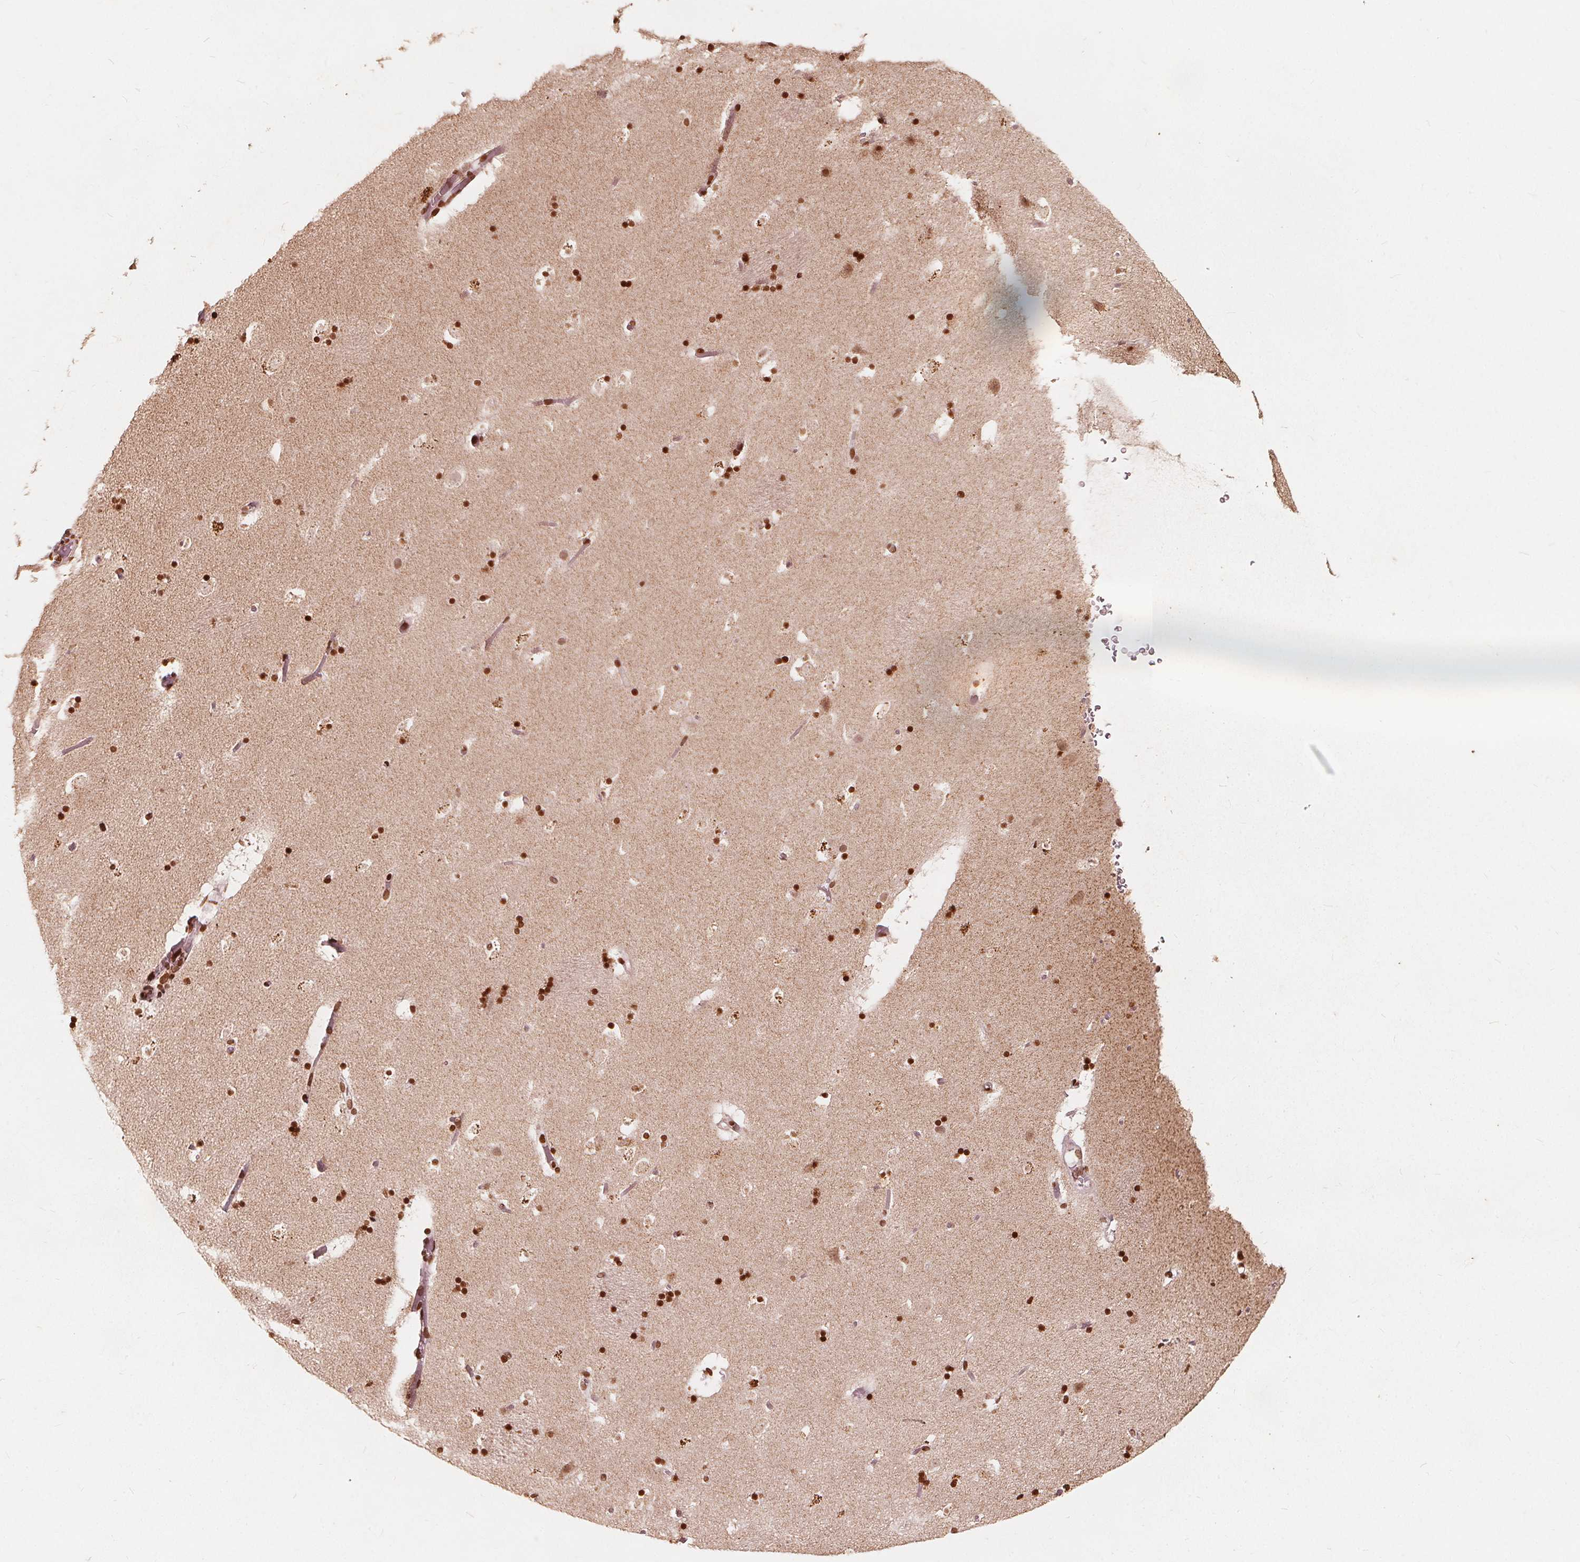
{"staining": {"intensity": "strong", "quantity": ">75%", "location": "nuclear"}, "tissue": "caudate", "cell_type": "Glial cells", "image_type": "normal", "snomed": [{"axis": "morphology", "description": "Normal tissue, NOS"}, {"axis": "topography", "description": "Lateral ventricle wall"}], "caption": "About >75% of glial cells in unremarkable caudate reveal strong nuclear protein positivity as visualized by brown immunohistochemical staining.", "gene": "H3C14", "patient": {"sex": "female", "age": 42}}